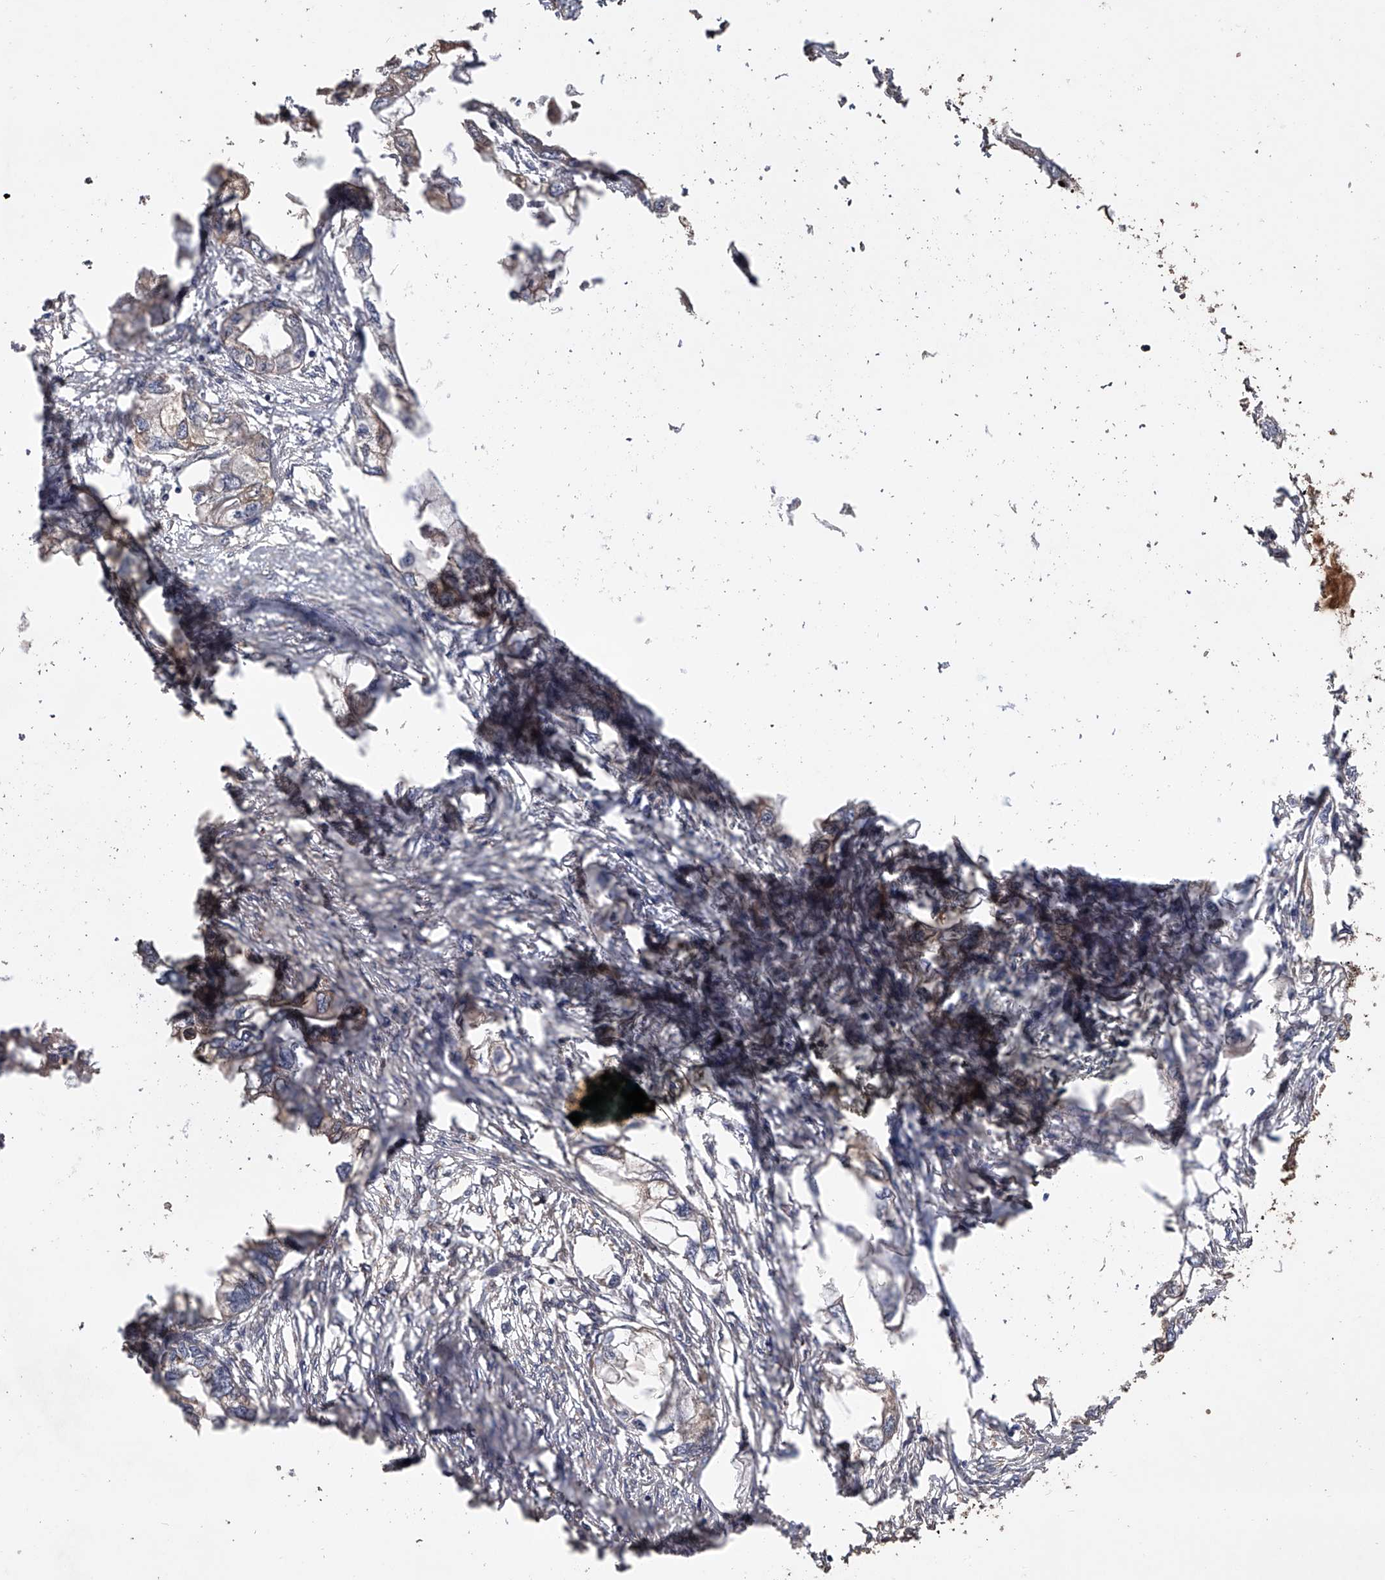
{"staining": {"intensity": "negative", "quantity": "none", "location": "none"}, "tissue": "endometrial cancer", "cell_type": "Tumor cells", "image_type": "cancer", "snomed": [{"axis": "morphology", "description": "Adenocarcinoma, NOS"}, {"axis": "morphology", "description": "Adenocarcinoma, metastatic, NOS"}, {"axis": "topography", "description": "Adipose tissue"}, {"axis": "topography", "description": "Endometrium"}], "caption": "Human adenocarcinoma (endometrial) stained for a protein using immunohistochemistry reveals no positivity in tumor cells.", "gene": "ZNF343", "patient": {"sex": "female", "age": 67}}